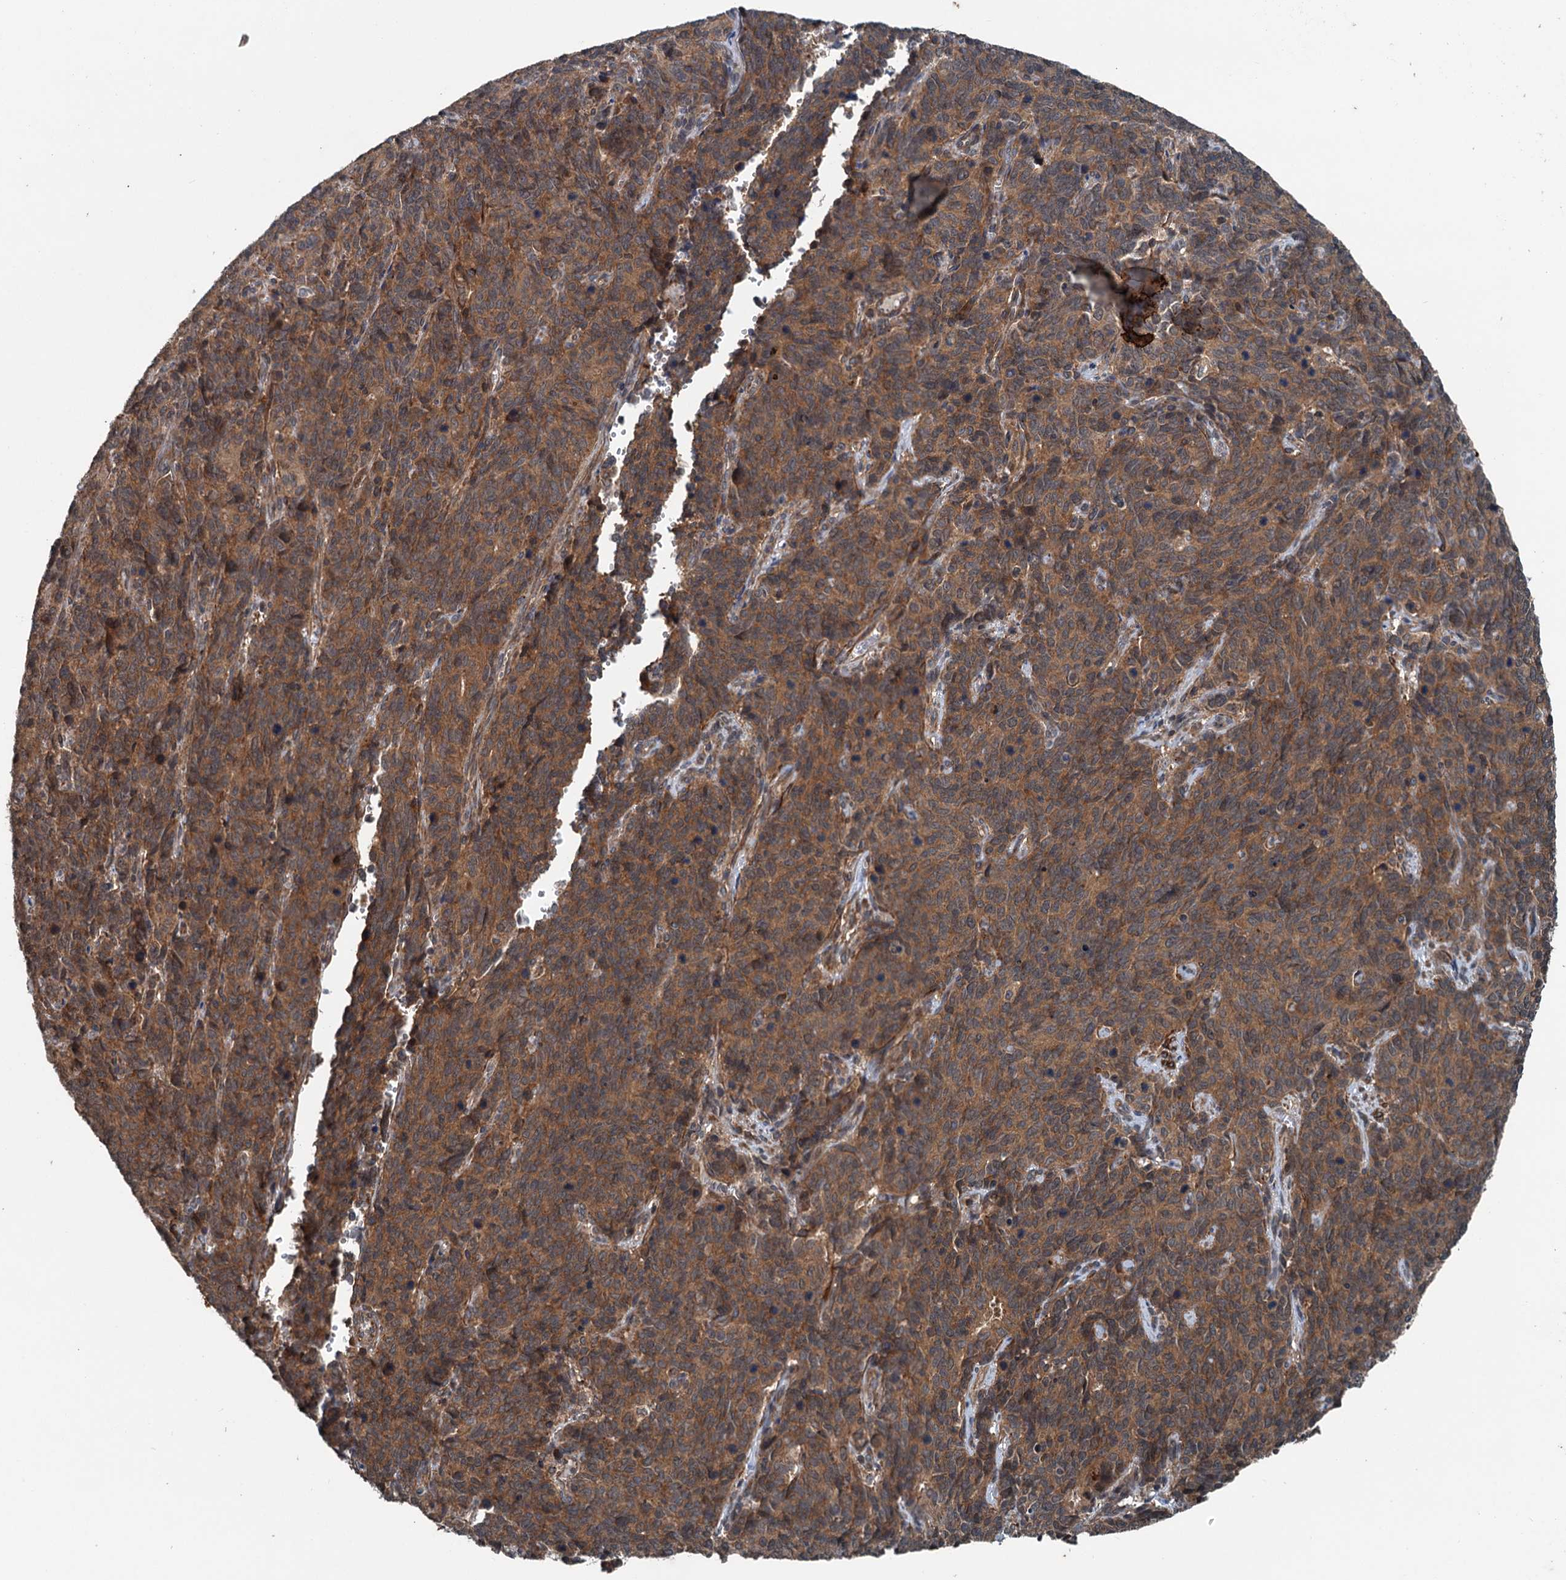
{"staining": {"intensity": "moderate", "quantity": ">75%", "location": "cytoplasmic/membranous"}, "tissue": "cervical cancer", "cell_type": "Tumor cells", "image_type": "cancer", "snomed": [{"axis": "morphology", "description": "Squamous cell carcinoma, NOS"}, {"axis": "topography", "description": "Cervix"}], "caption": "Moderate cytoplasmic/membranous positivity for a protein is seen in approximately >75% of tumor cells of squamous cell carcinoma (cervical) using IHC.", "gene": "TEDC1", "patient": {"sex": "female", "age": 60}}